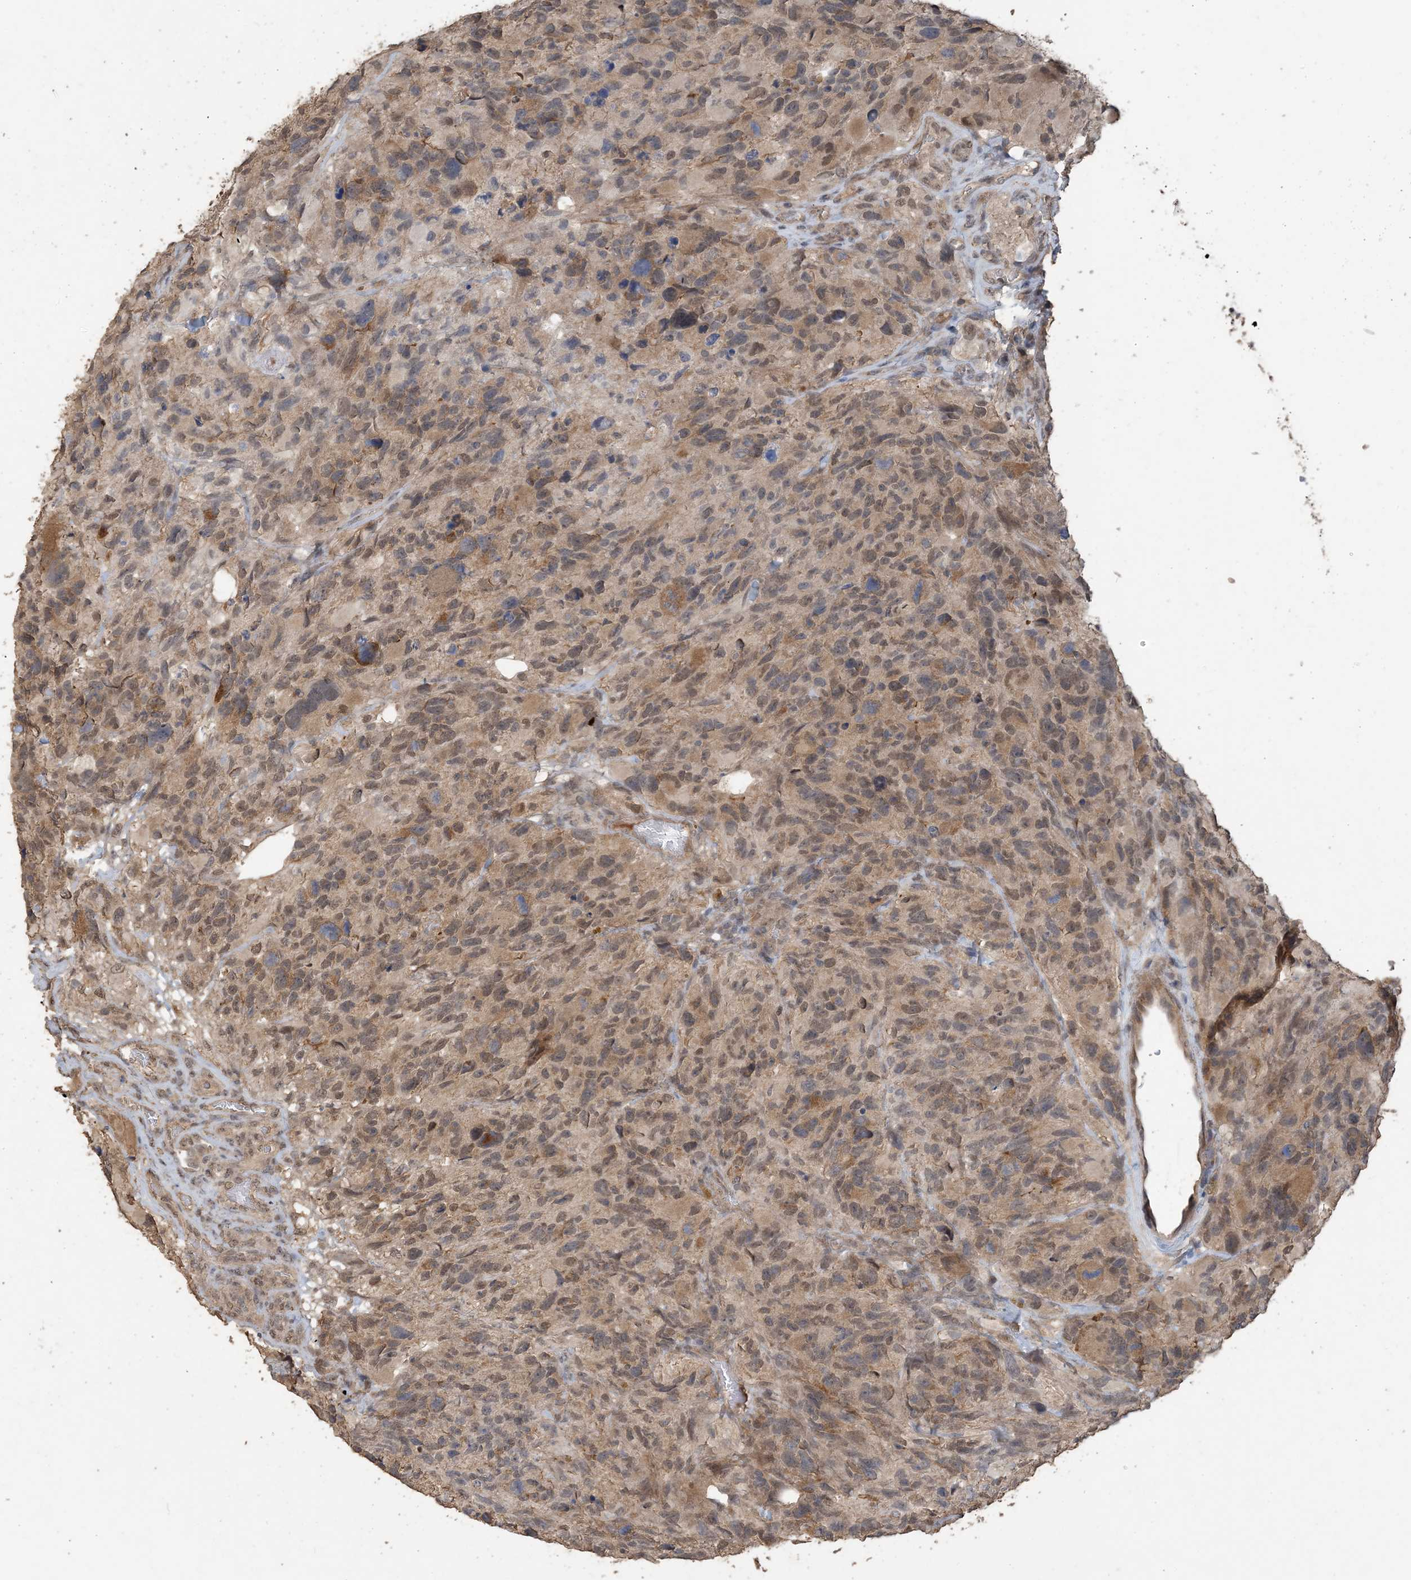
{"staining": {"intensity": "weak", "quantity": "25%-75%", "location": "cytoplasmic/membranous,nuclear"}, "tissue": "glioma", "cell_type": "Tumor cells", "image_type": "cancer", "snomed": [{"axis": "morphology", "description": "Glioma, malignant, High grade"}, {"axis": "topography", "description": "Brain"}], "caption": "IHC micrograph of neoplastic tissue: malignant glioma (high-grade) stained using IHC exhibits low levels of weak protein expression localized specifically in the cytoplasmic/membranous and nuclear of tumor cells, appearing as a cytoplasmic/membranous and nuclear brown color.", "gene": "ZC3H12A", "patient": {"sex": "male", "age": 69}}